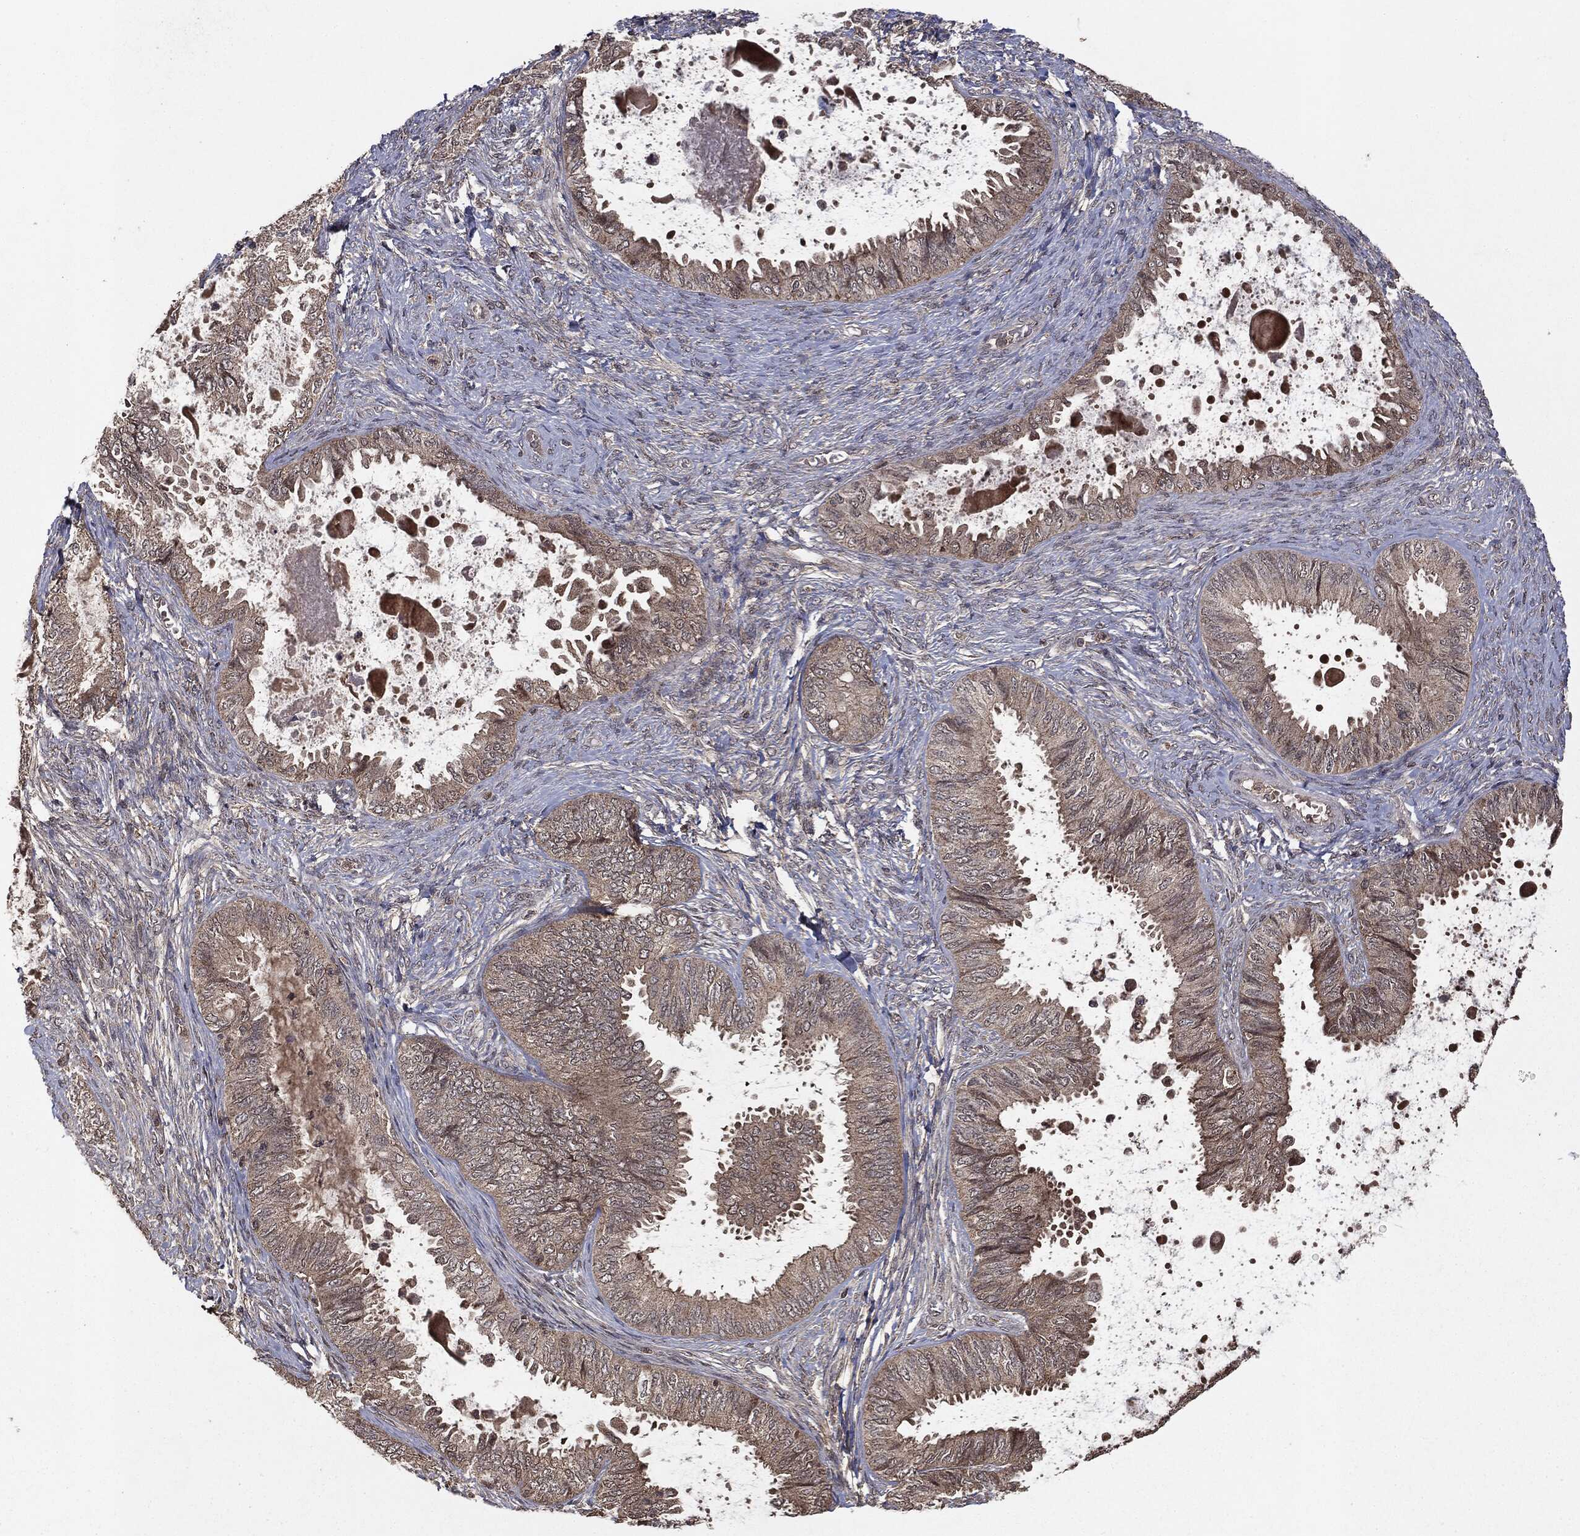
{"staining": {"intensity": "negative", "quantity": "none", "location": "none"}, "tissue": "ovarian cancer", "cell_type": "Tumor cells", "image_type": "cancer", "snomed": [{"axis": "morphology", "description": "Carcinoma, endometroid"}, {"axis": "topography", "description": "Ovary"}], "caption": "Immunohistochemical staining of ovarian endometroid carcinoma exhibits no significant staining in tumor cells.", "gene": "MTOR", "patient": {"sex": "female", "age": 70}}